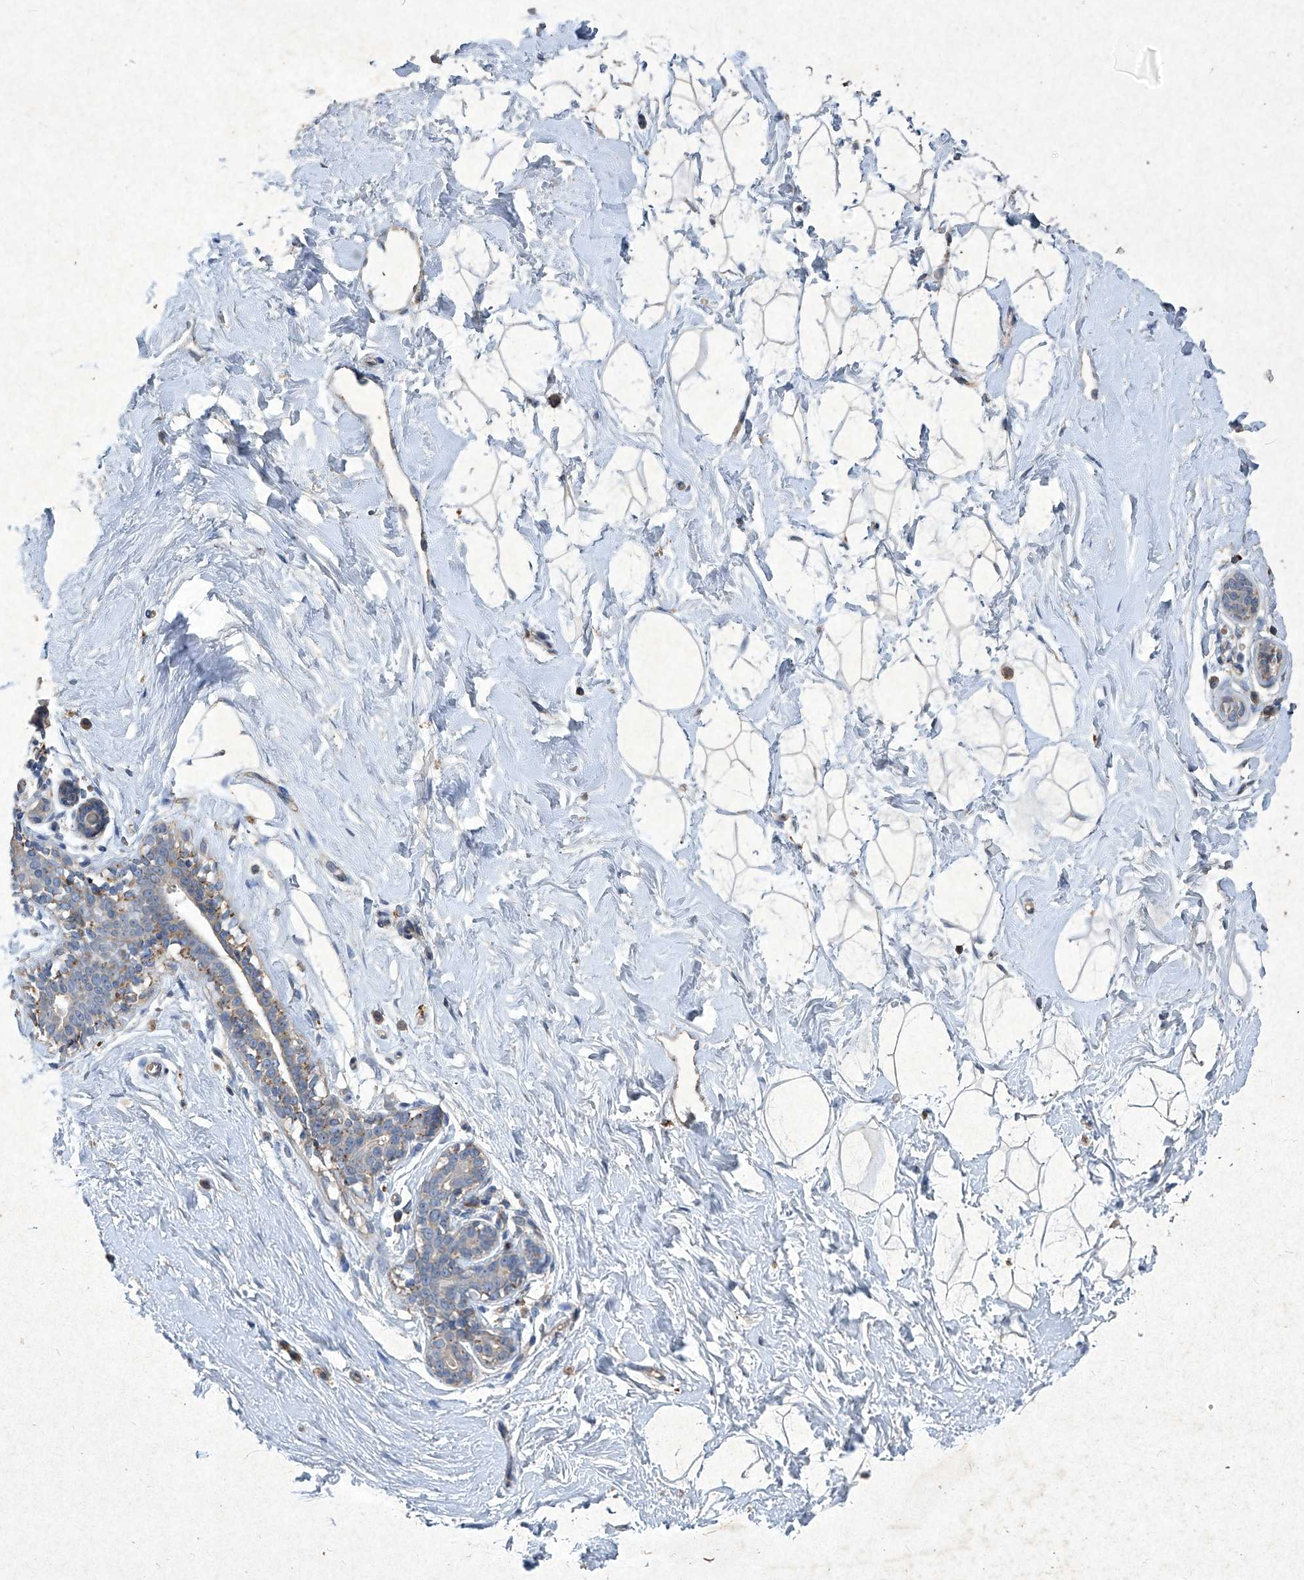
{"staining": {"intensity": "negative", "quantity": "none", "location": "none"}, "tissue": "breast", "cell_type": "Adipocytes", "image_type": "normal", "snomed": [{"axis": "morphology", "description": "Normal tissue, NOS"}, {"axis": "morphology", "description": "Adenoma, NOS"}, {"axis": "topography", "description": "Breast"}], "caption": "Immunohistochemical staining of normal breast exhibits no significant positivity in adipocytes. (Immunohistochemistry, brightfield microscopy, high magnification).", "gene": "MED16", "patient": {"sex": "female", "age": 23}}